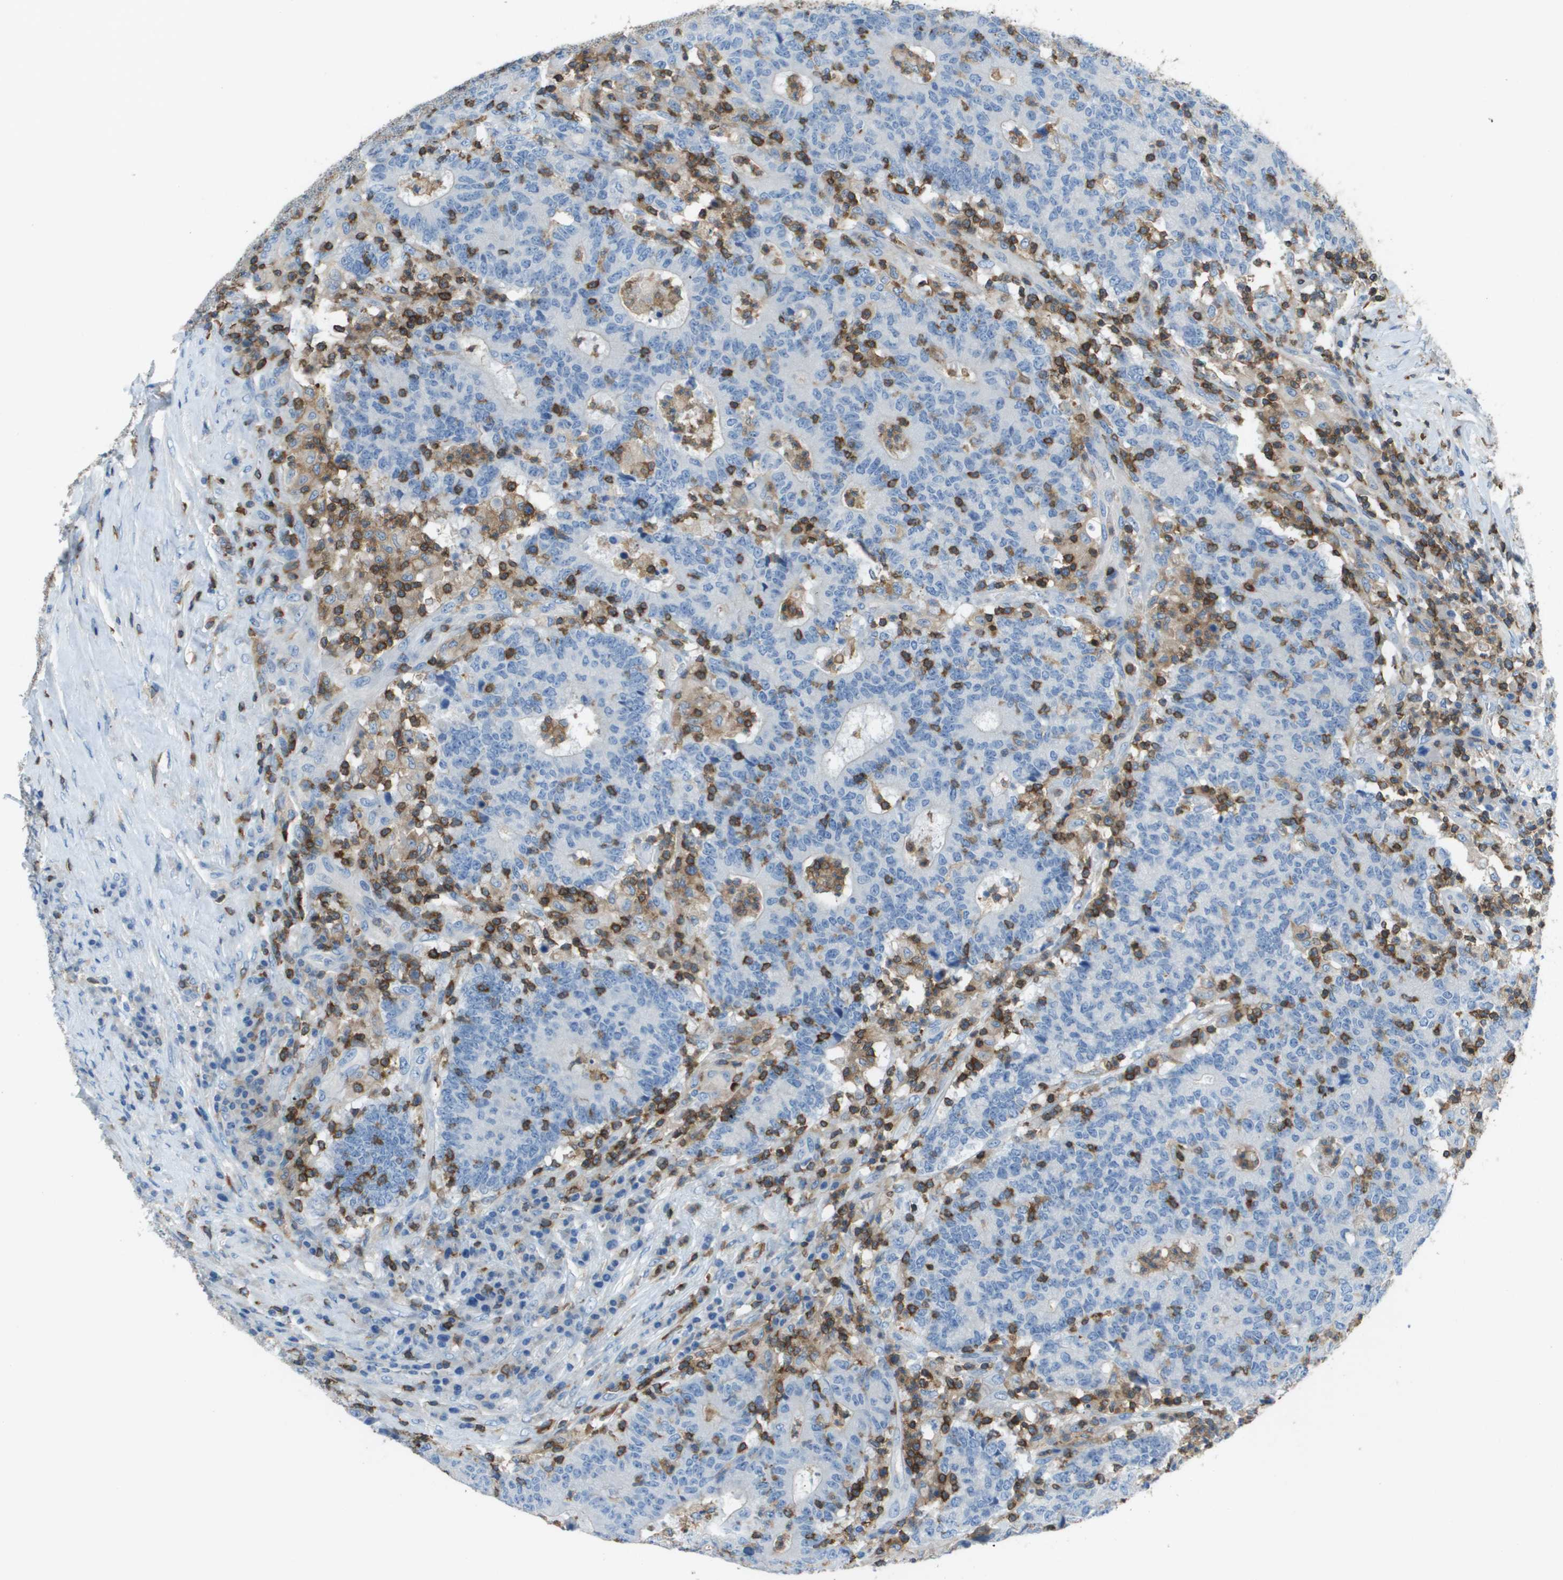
{"staining": {"intensity": "negative", "quantity": "none", "location": "none"}, "tissue": "colorectal cancer", "cell_type": "Tumor cells", "image_type": "cancer", "snomed": [{"axis": "morphology", "description": "Normal tissue, NOS"}, {"axis": "morphology", "description": "Adenocarcinoma, NOS"}, {"axis": "topography", "description": "Colon"}], "caption": "Tumor cells are negative for brown protein staining in adenocarcinoma (colorectal).", "gene": "APBB1IP", "patient": {"sex": "female", "age": 75}}